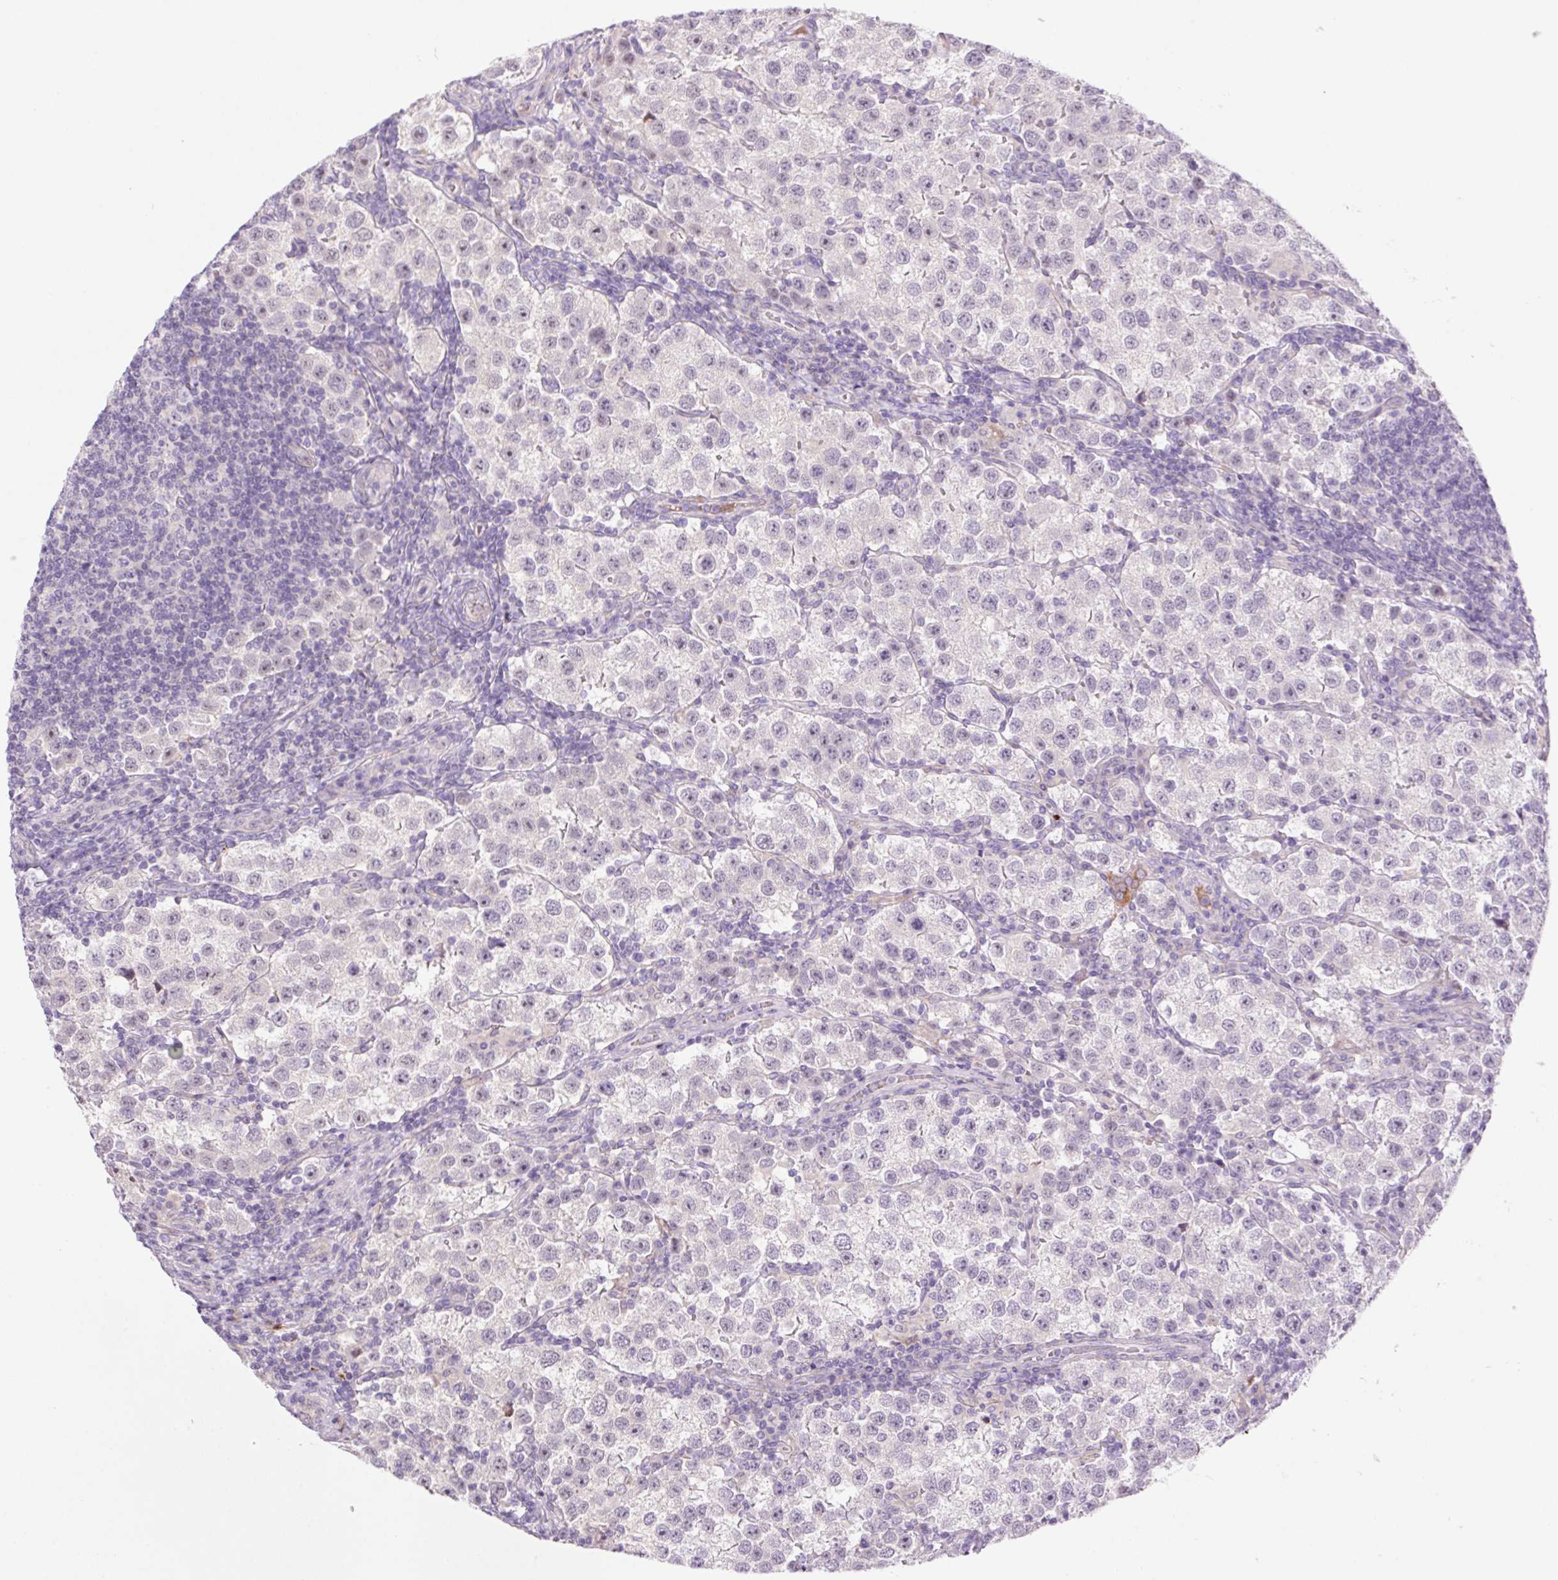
{"staining": {"intensity": "negative", "quantity": "none", "location": "none"}, "tissue": "testis cancer", "cell_type": "Tumor cells", "image_type": "cancer", "snomed": [{"axis": "morphology", "description": "Seminoma, NOS"}, {"axis": "topography", "description": "Testis"}], "caption": "Immunohistochemistry (IHC) micrograph of neoplastic tissue: seminoma (testis) stained with DAB (3,3'-diaminobenzidine) displays no significant protein expression in tumor cells. (DAB immunohistochemistry, high magnification).", "gene": "LRRTM1", "patient": {"sex": "male", "age": 37}}